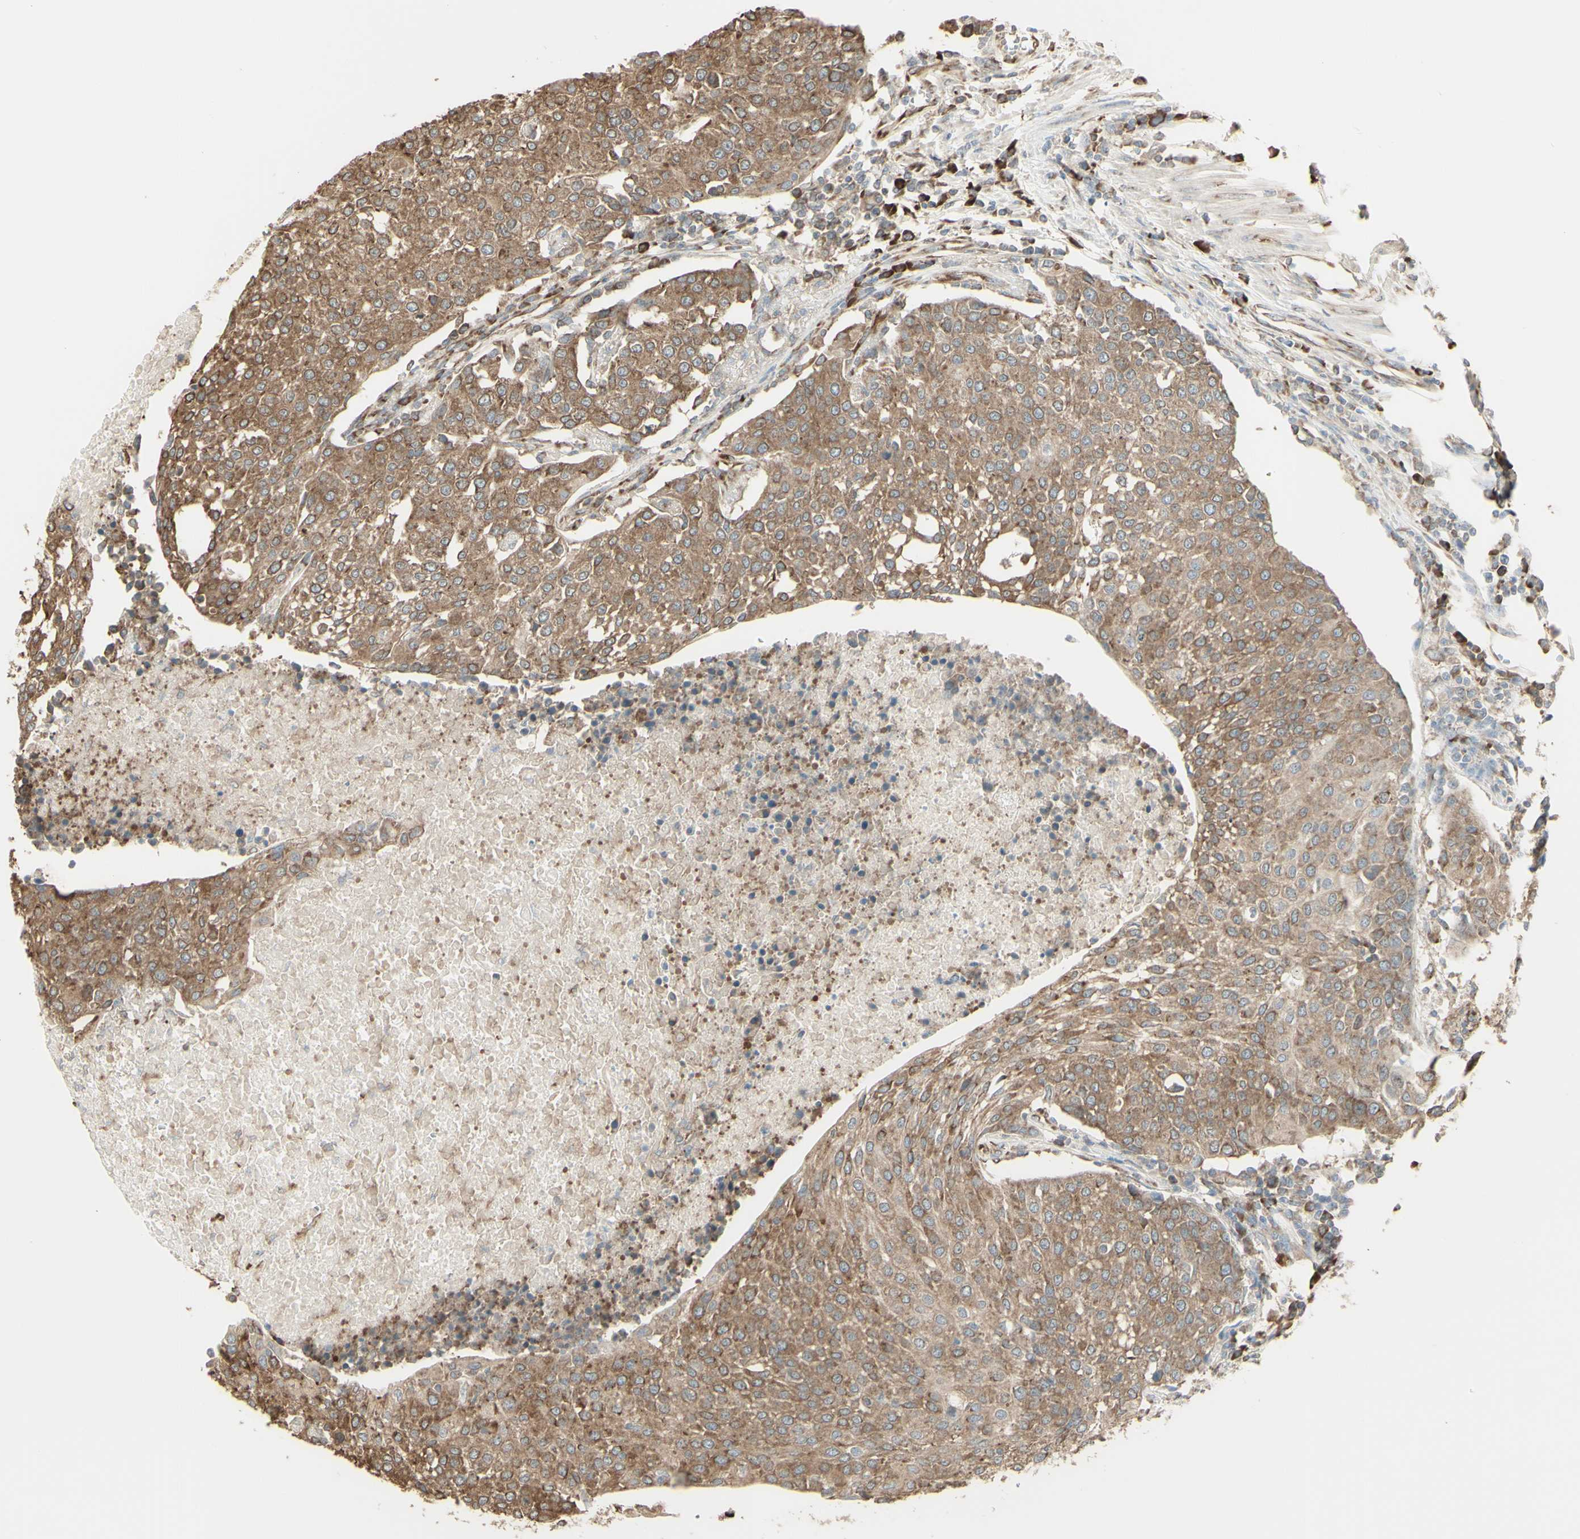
{"staining": {"intensity": "moderate", "quantity": ">75%", "location": "cytoplasmic/membranous"}, "tissue": "urothelial cancer", "cell_type": "Tumor cells", "image_type": "cancer", "snomed": [{"axis": "morphology", "description": "Urothelial carcinoma, High grade"}, {"axis": "topography", "description": "Urinary bladder"}], "caption": "A high-resolution histopathology image shows immunohistochemistry (IHC) staining of urothelial cancer, which reveals moderate cytoplasmic/membranous expression in approximately >75% of tumor cells. The protein is stained brown, and the nuclei are stained in blue (DAB (3,3'-diaminobenzidine) IHC with brightfield microscopy, high magnification).", "gene": "EEF1B2", "patient": {"sex": "female", "age": 85}}